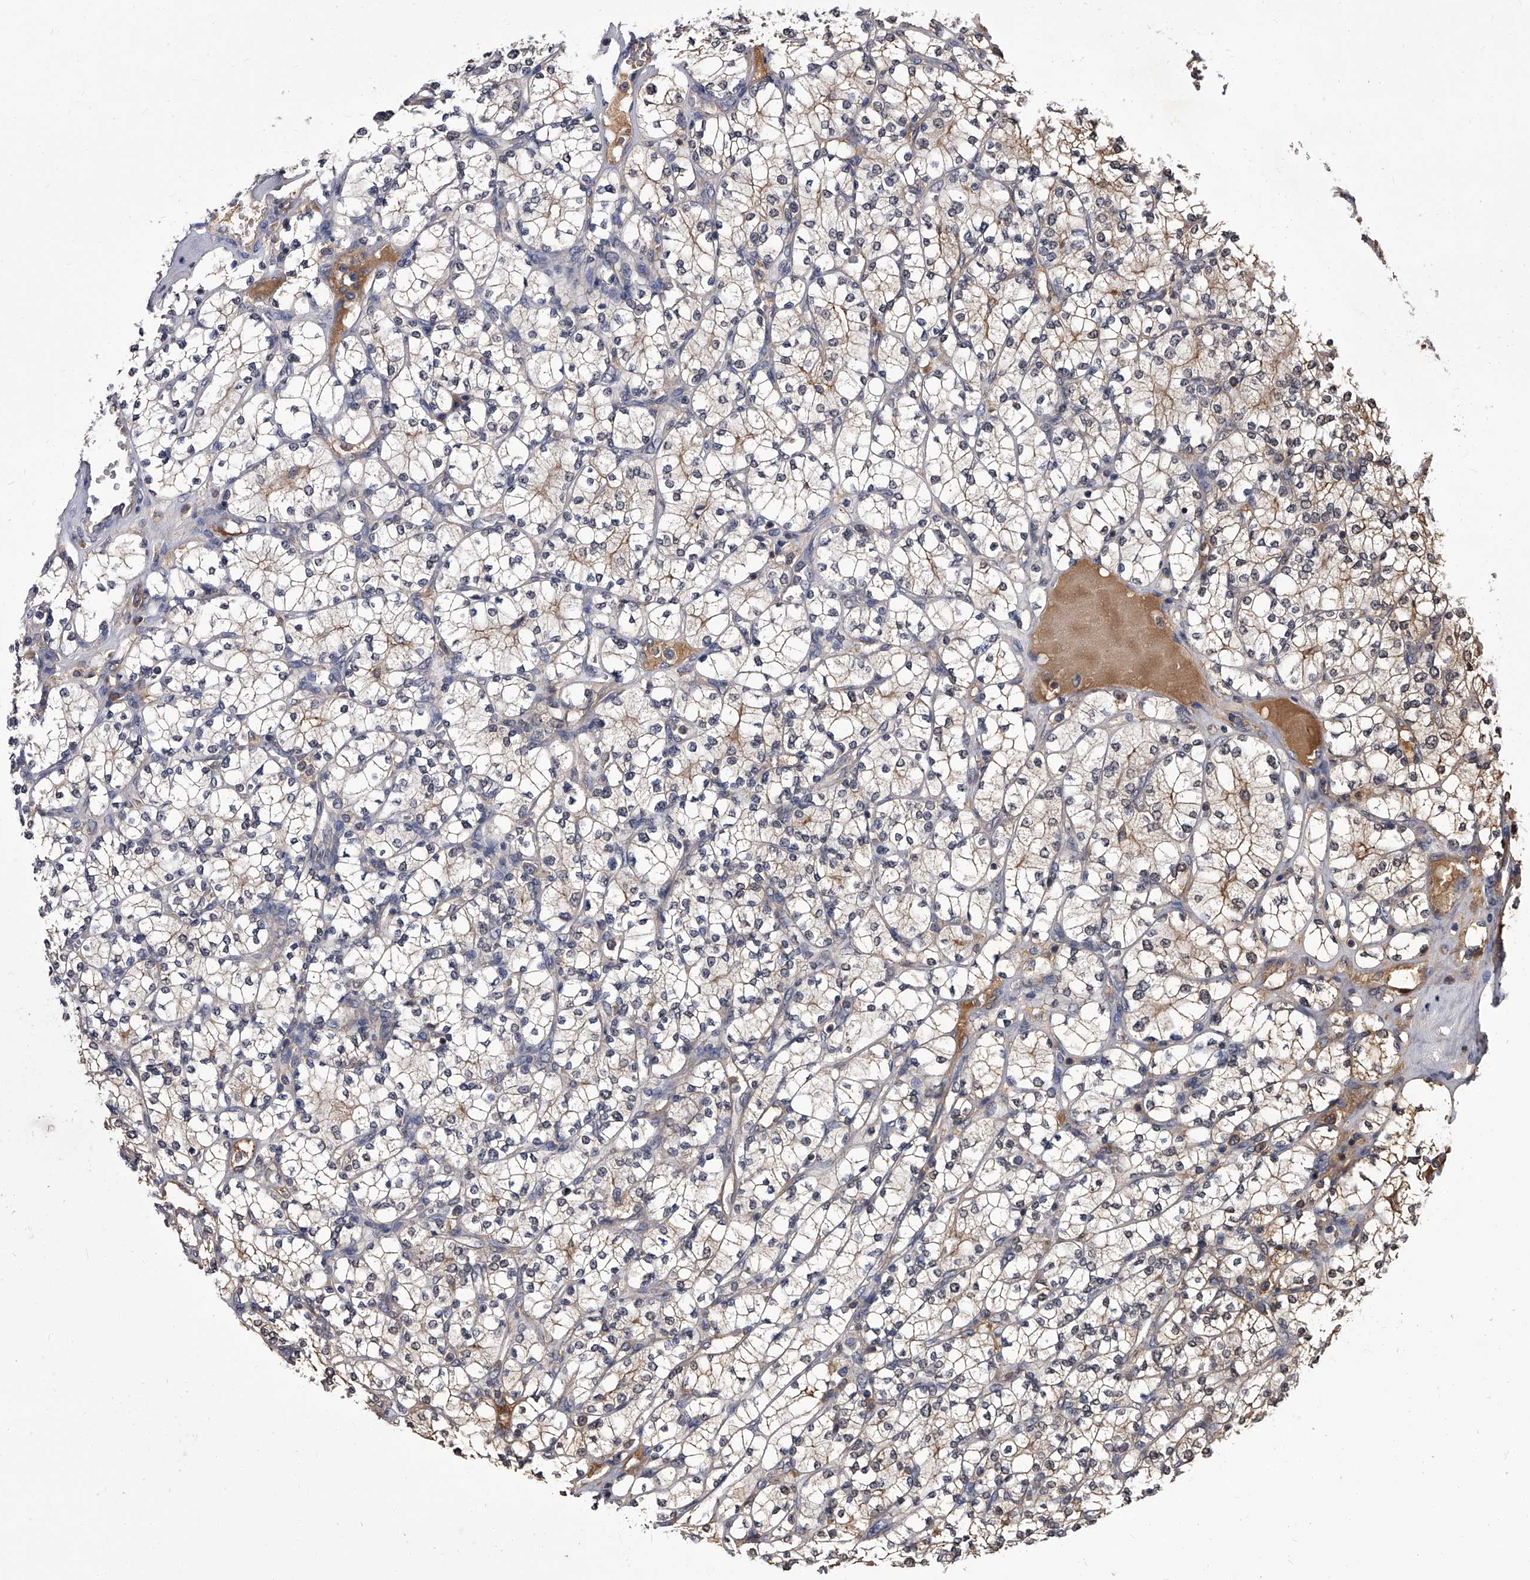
{"staining": {"intensity": "weak", "quantity": "<25%", "location": "cytoplasmic/membranous"}, "tissue": "renal cancer", "cell_type": "Tumor cells", "image_type": "cancer", "snomed": [{"axis": "morphology", "description": "Adenocarcinoma, NOS"}, {"axis": "topography", "description": "Kidney"}], "caption": "High power microscopy micrograph of an IHC photomicrograph of renal cancer (adenocarcinoma), revealing no significant positivity in tumor cells.", "gene": "SLC18B1", "patient": {"sex": "male", "age": 77}}